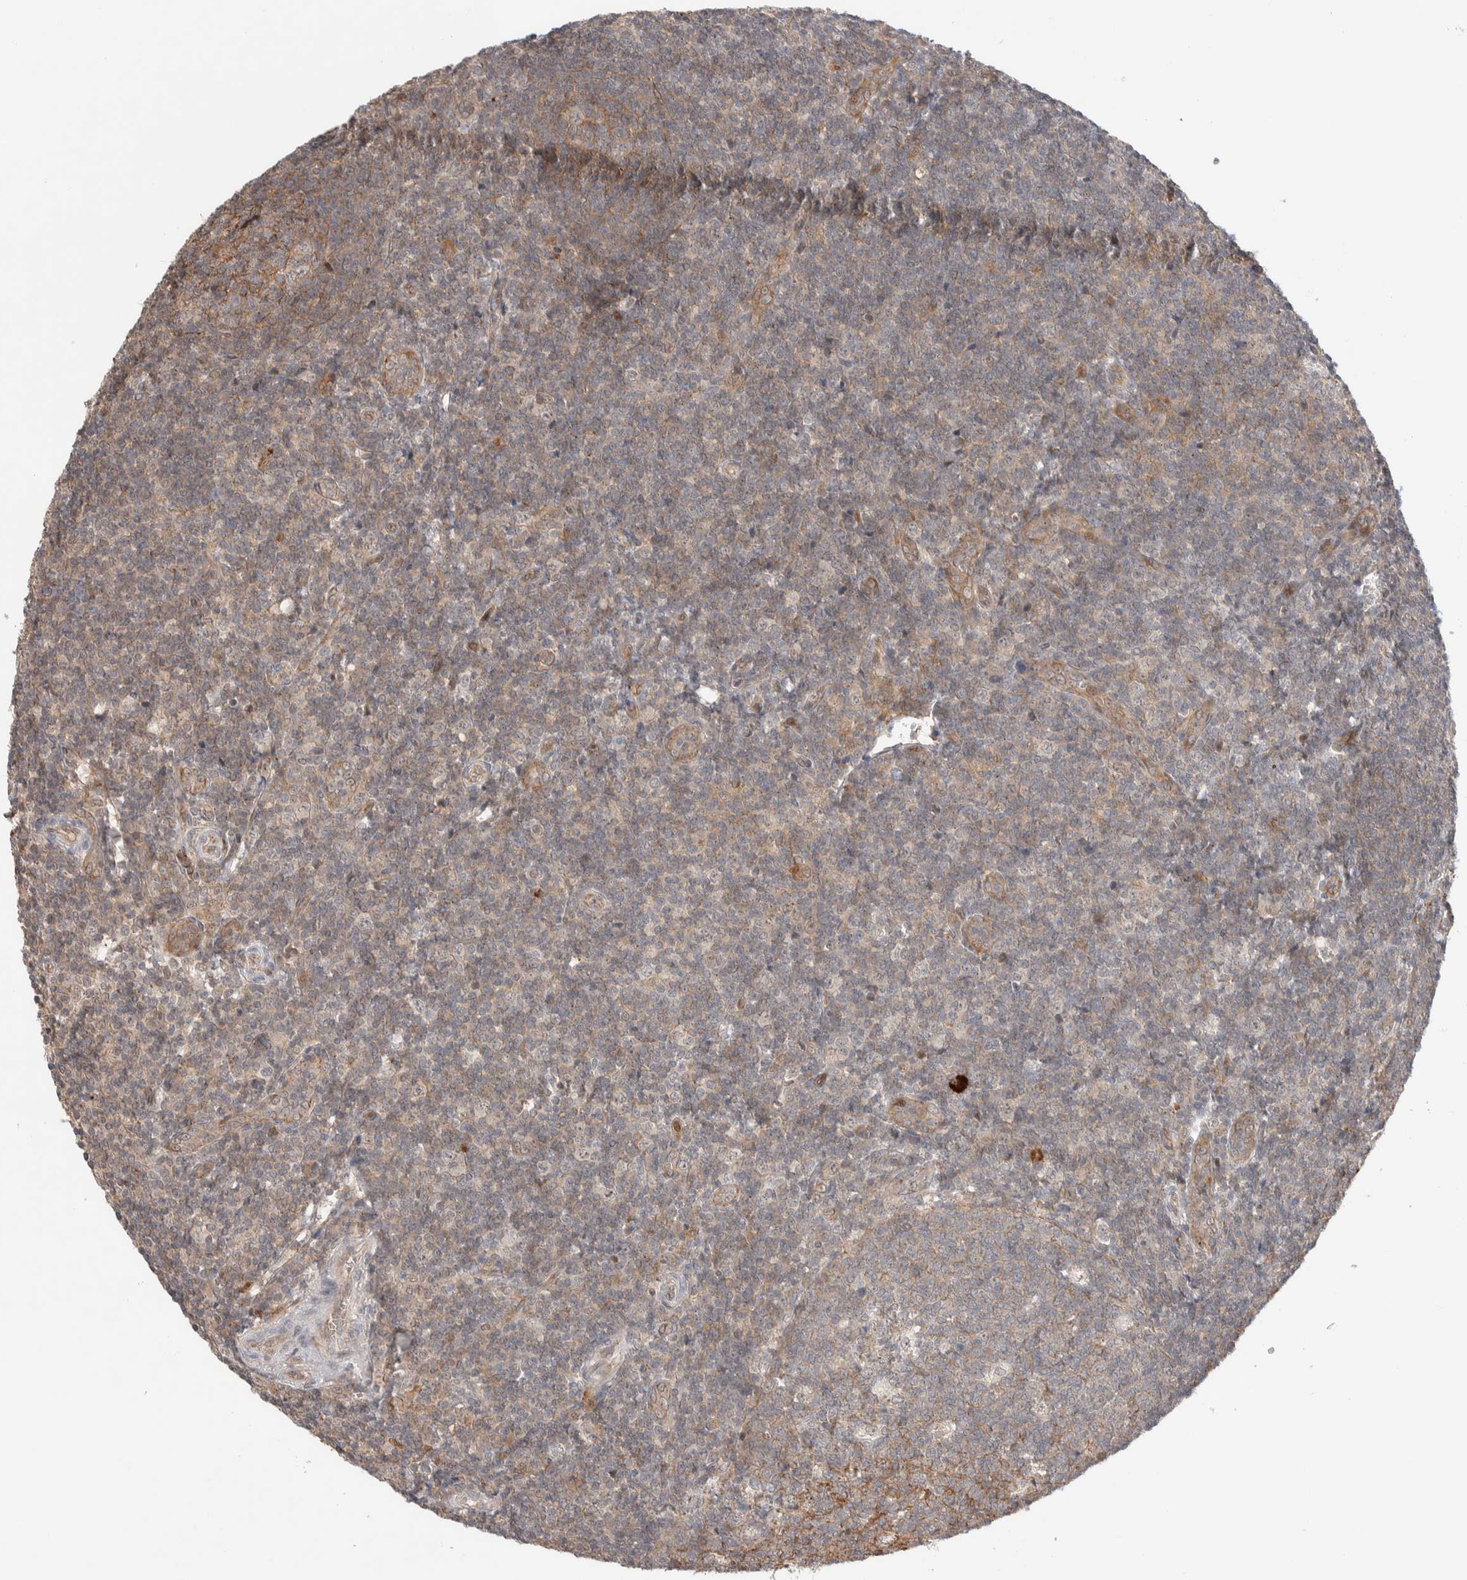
{"staining": {"intensity": "moderate", "quantity": "<25%", "location": "cytoplasmic/membranous"}, "tissue": "tonsil", "cell_type": "Germinal center cells", "image_type": "normal", "snomed": [{"axis": "morphology", "description": "Normal tissue, NOS"}, {"axis": "topography", "description": "Tonsil"}], "caption": "Immunohistochemistry (IHC) histopathology image of normal tonsil: human tonsil stained using immunohistochemistry (IHC) reveals low levels of moderate protein expression localized specifically in the cytoplasmic/membranous of germinal center cells, appearing as a cytoplasmic/membranous brown color.", "gene": "DEPTOR", "patient": {"sex": "male", "age": 37}}